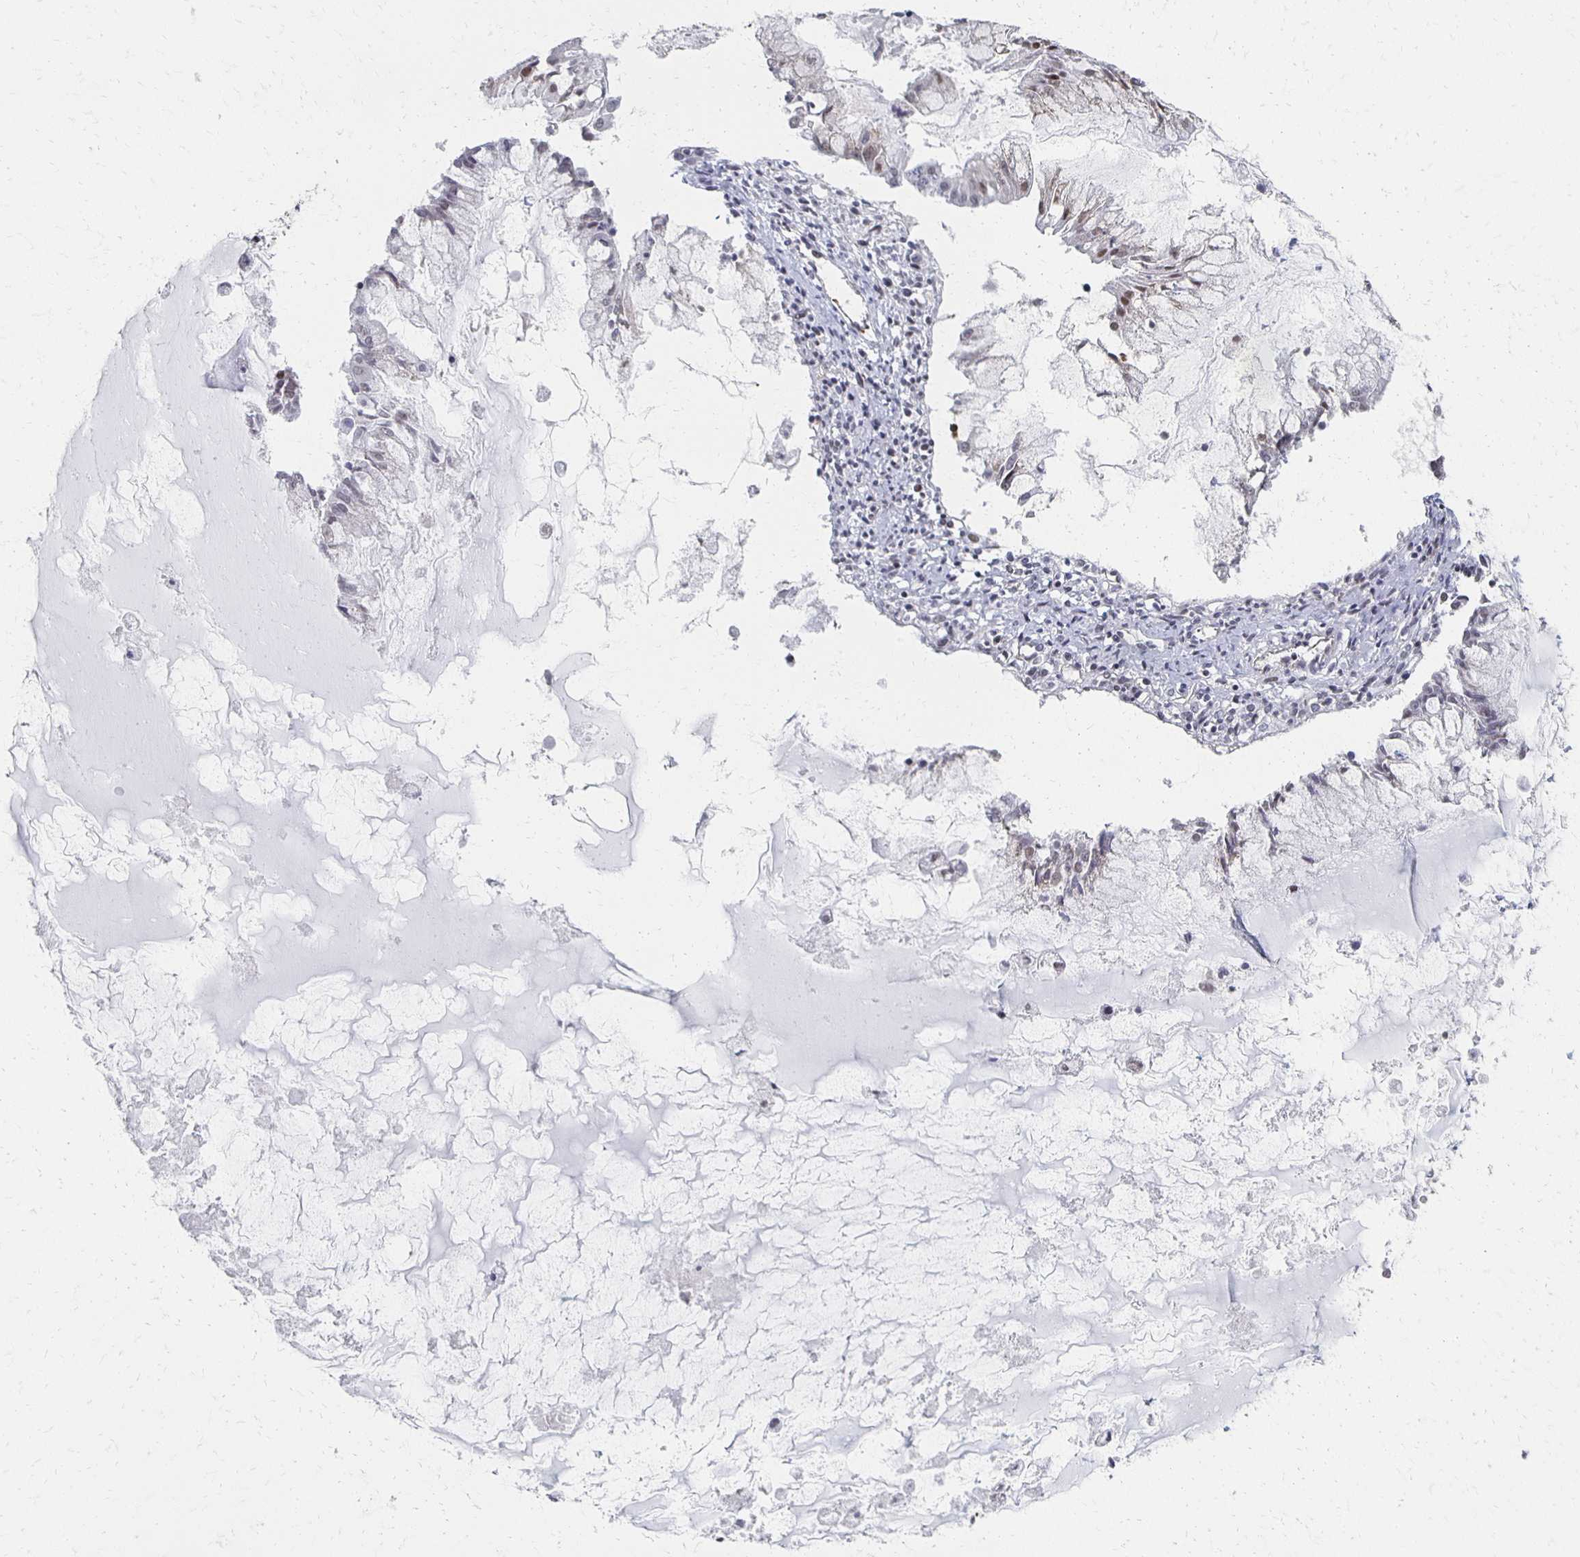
{"staining": {"intensity": "negative", "quantity": "none", "location": "none"}, "tissue": "ovarian cancer", "cell_type": "Tumor cells", "image_type": "cancer", "snomed": [{"axis": "morphology", "description": "Cystadenocarcinoma, mucinous, NOS"}, {"axis": "topography", "description": "Ovary"}], "caption": "Tumor cells show no significant positivity in ovarian mucinous cystadenocarcinoma.", "gene": "DAB1", "patient": {"sex": "female", "age": 34}}